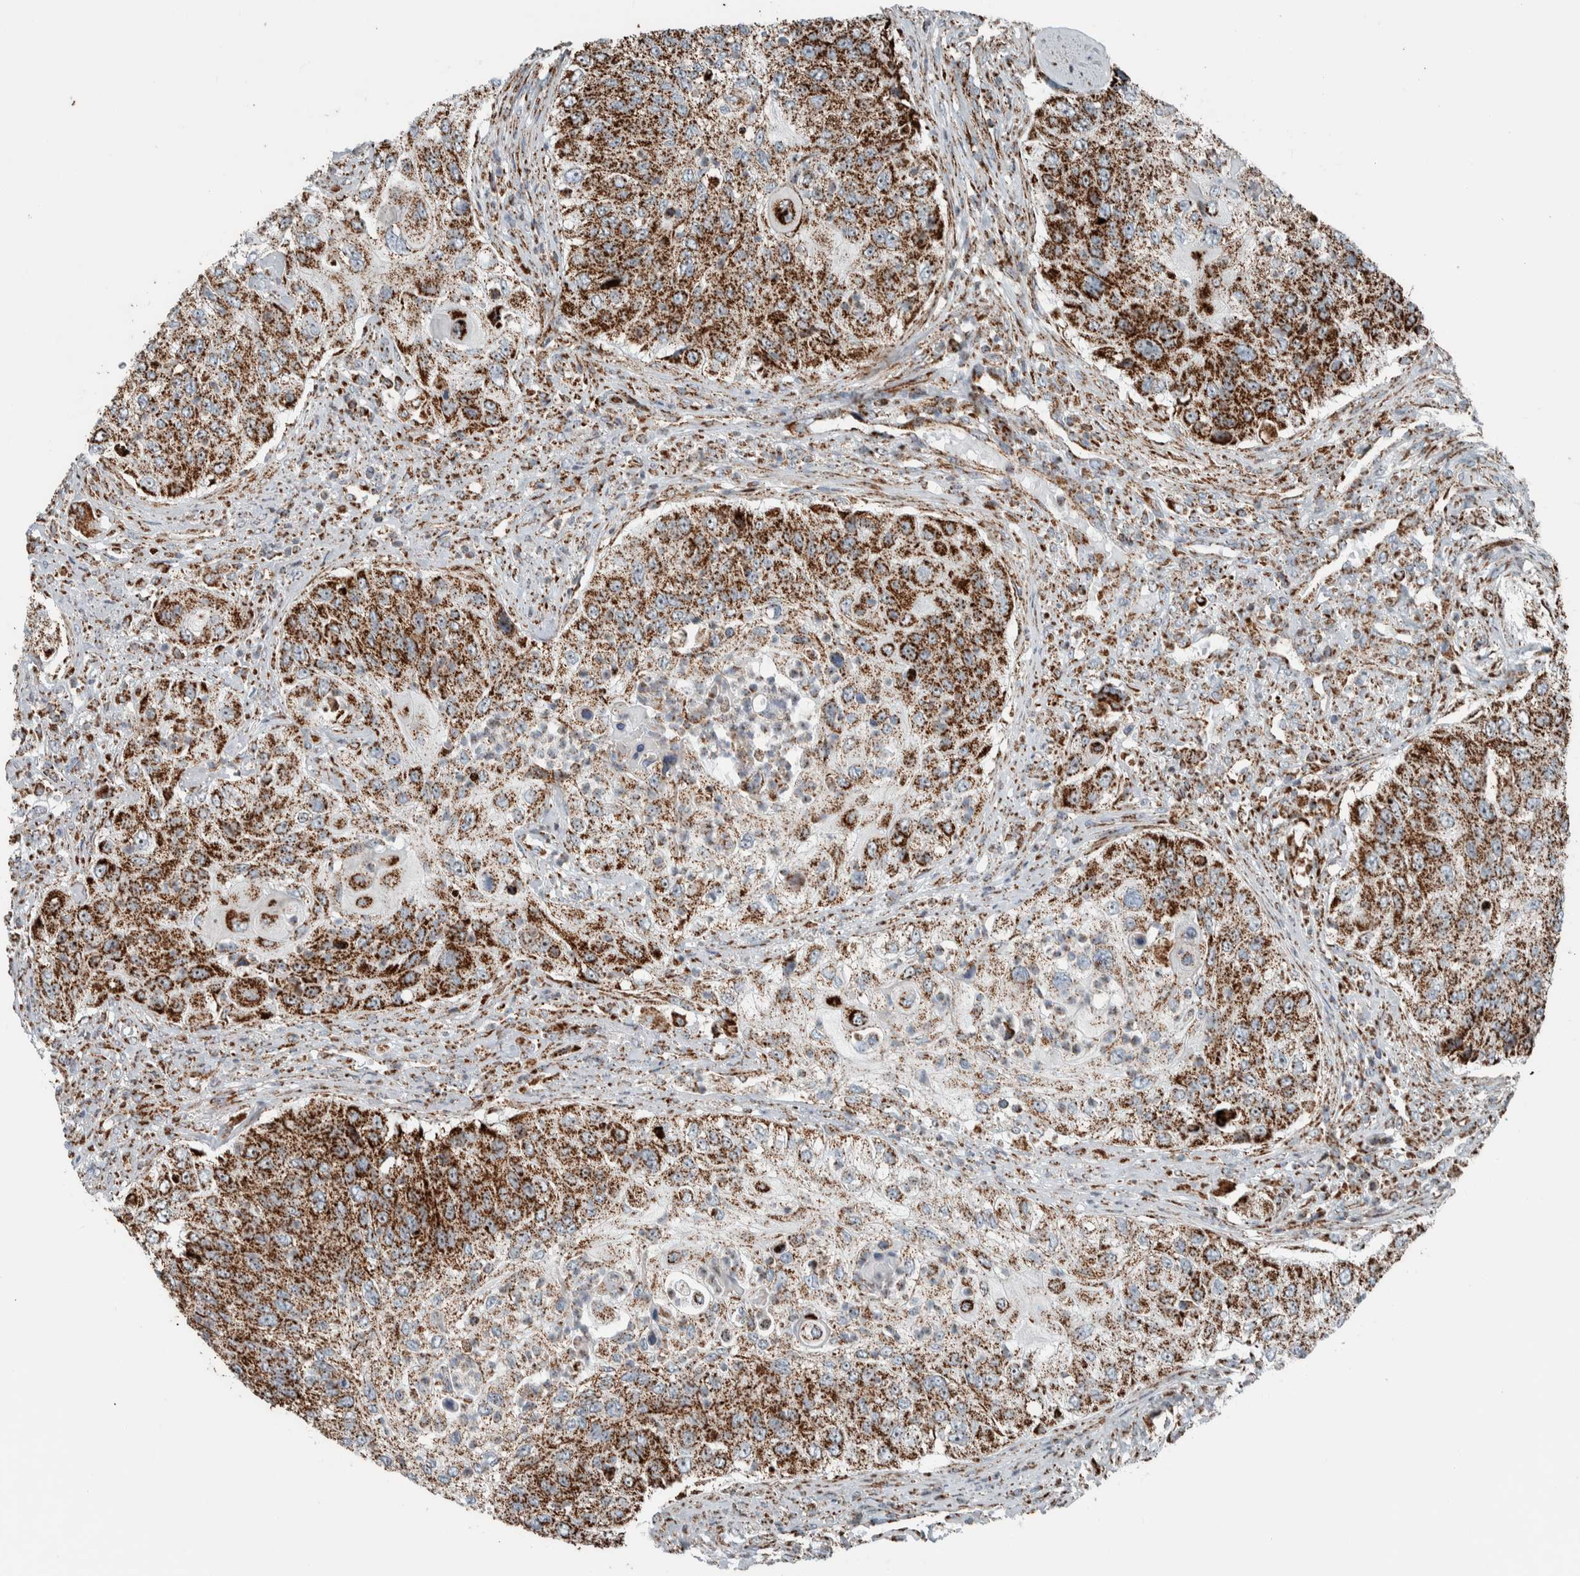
{"staining": {"intensity": "moderate", "quantity": ">75%", "location": "cytoplasmic/membranous"}, "tissue": "urothelial cancer", "cell_type": "Tumor cells", "image_type": "cancer", "snomed": [{"axis": "morphology", "description": "Urothelial carcinoma, High grade"}, {"axis": "topography", "description": "Urinary bladder"}], "caption": "A histopathology image of human urothelial carcinoma (high-grade) stained for a protein exhibits moderate cytoplasmic/membranous brown staining in tumor cells.", "gene": "CNTROB", "patient": {"sex": "female", "age": 60}}